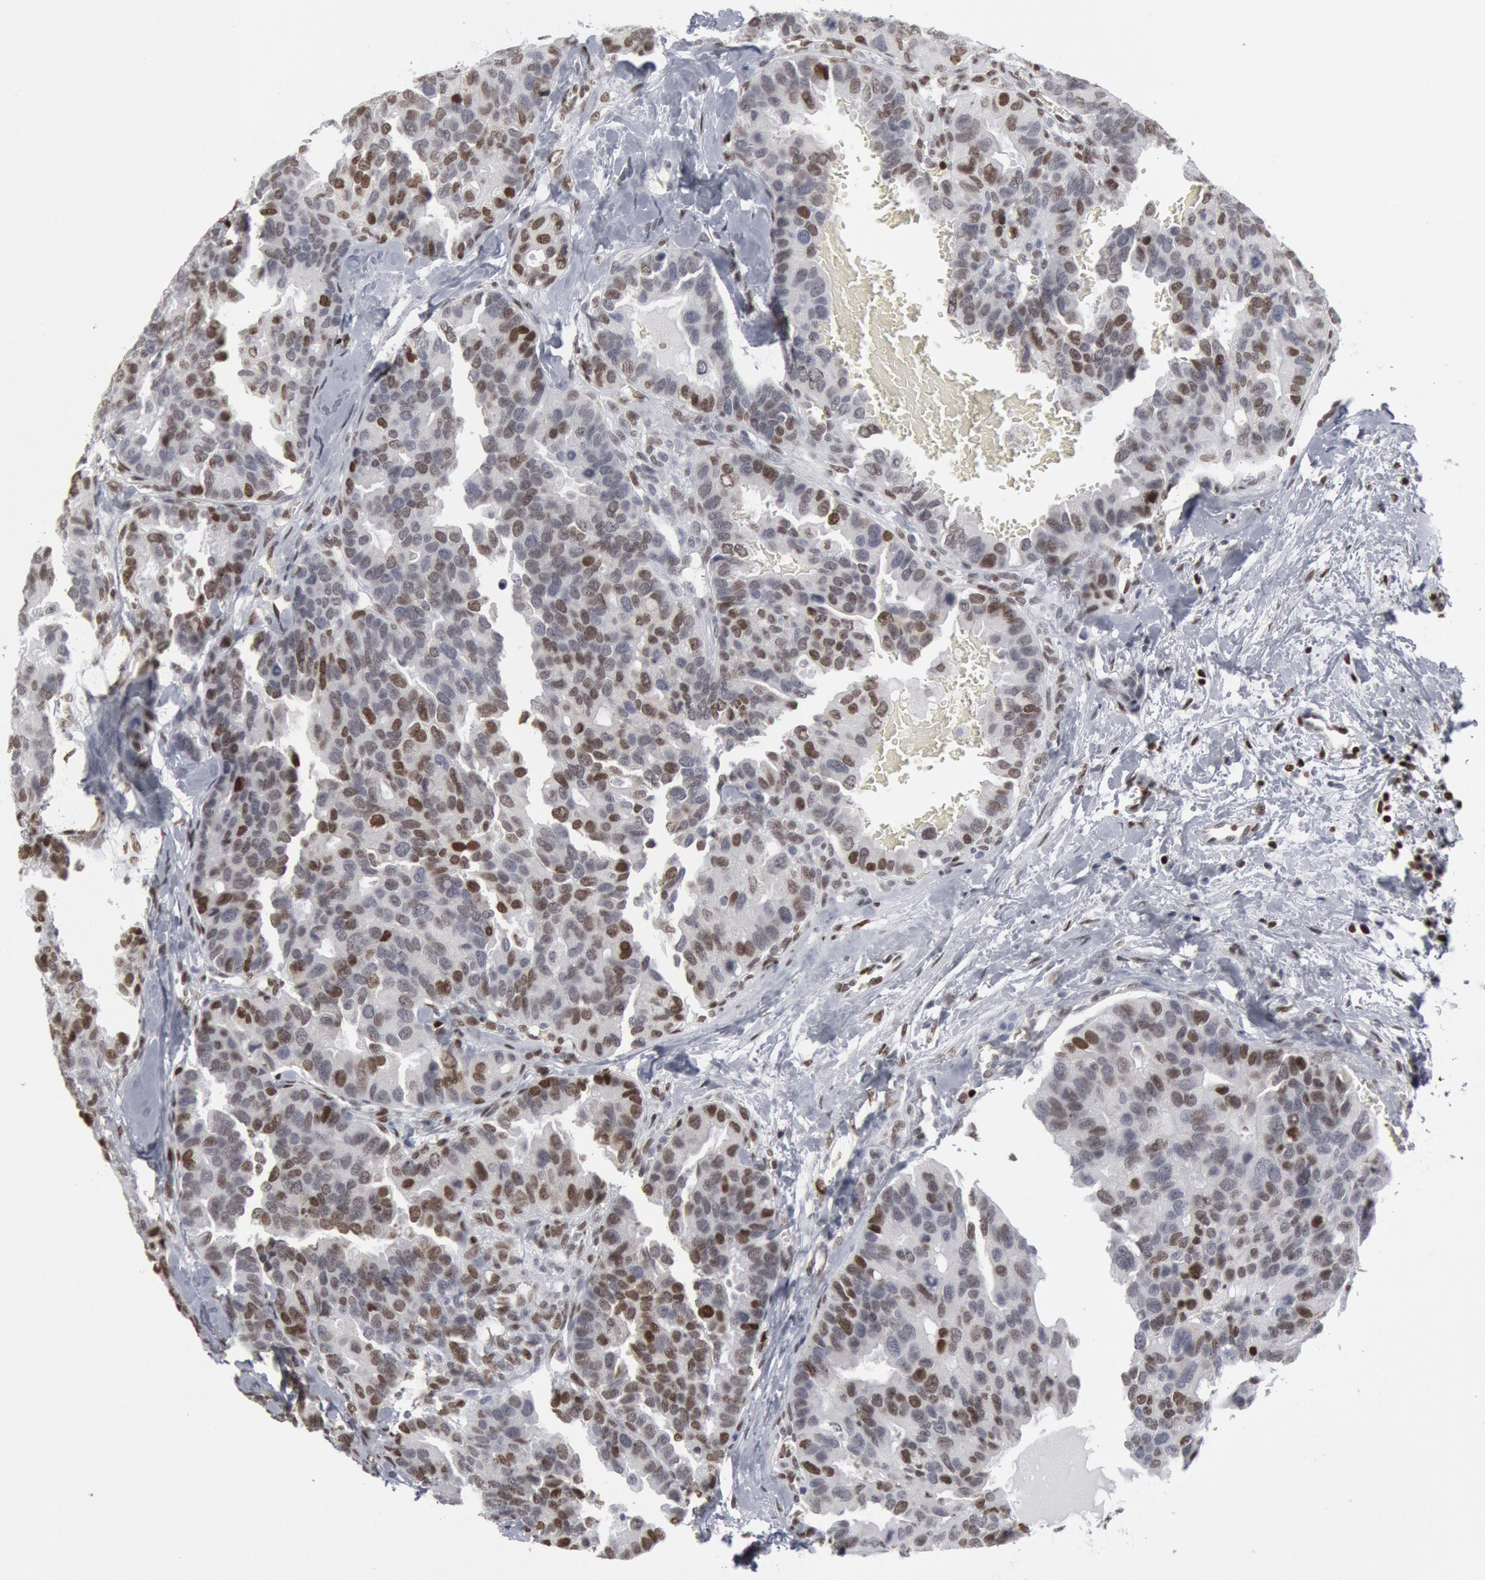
{"staining": {"intensity": "weak", "quantity": "25%-75%", "location": "nuclear"}, "tissue": "breast cancer", "cell_type": "Tumor cells", "image_type": "cancer", "snomed": [{"axis": "morphology", "description": "Duct carcinoma"}, {"axis": "topography", "description": "Breast"}], "caption": "A histopathology image of human breast intraductal carcinoma stained for a protein exhibits weak nuclear brown staining in tumor cells.", "gene": "MECP2", "patient": {"sex": "female", "age": 69}}